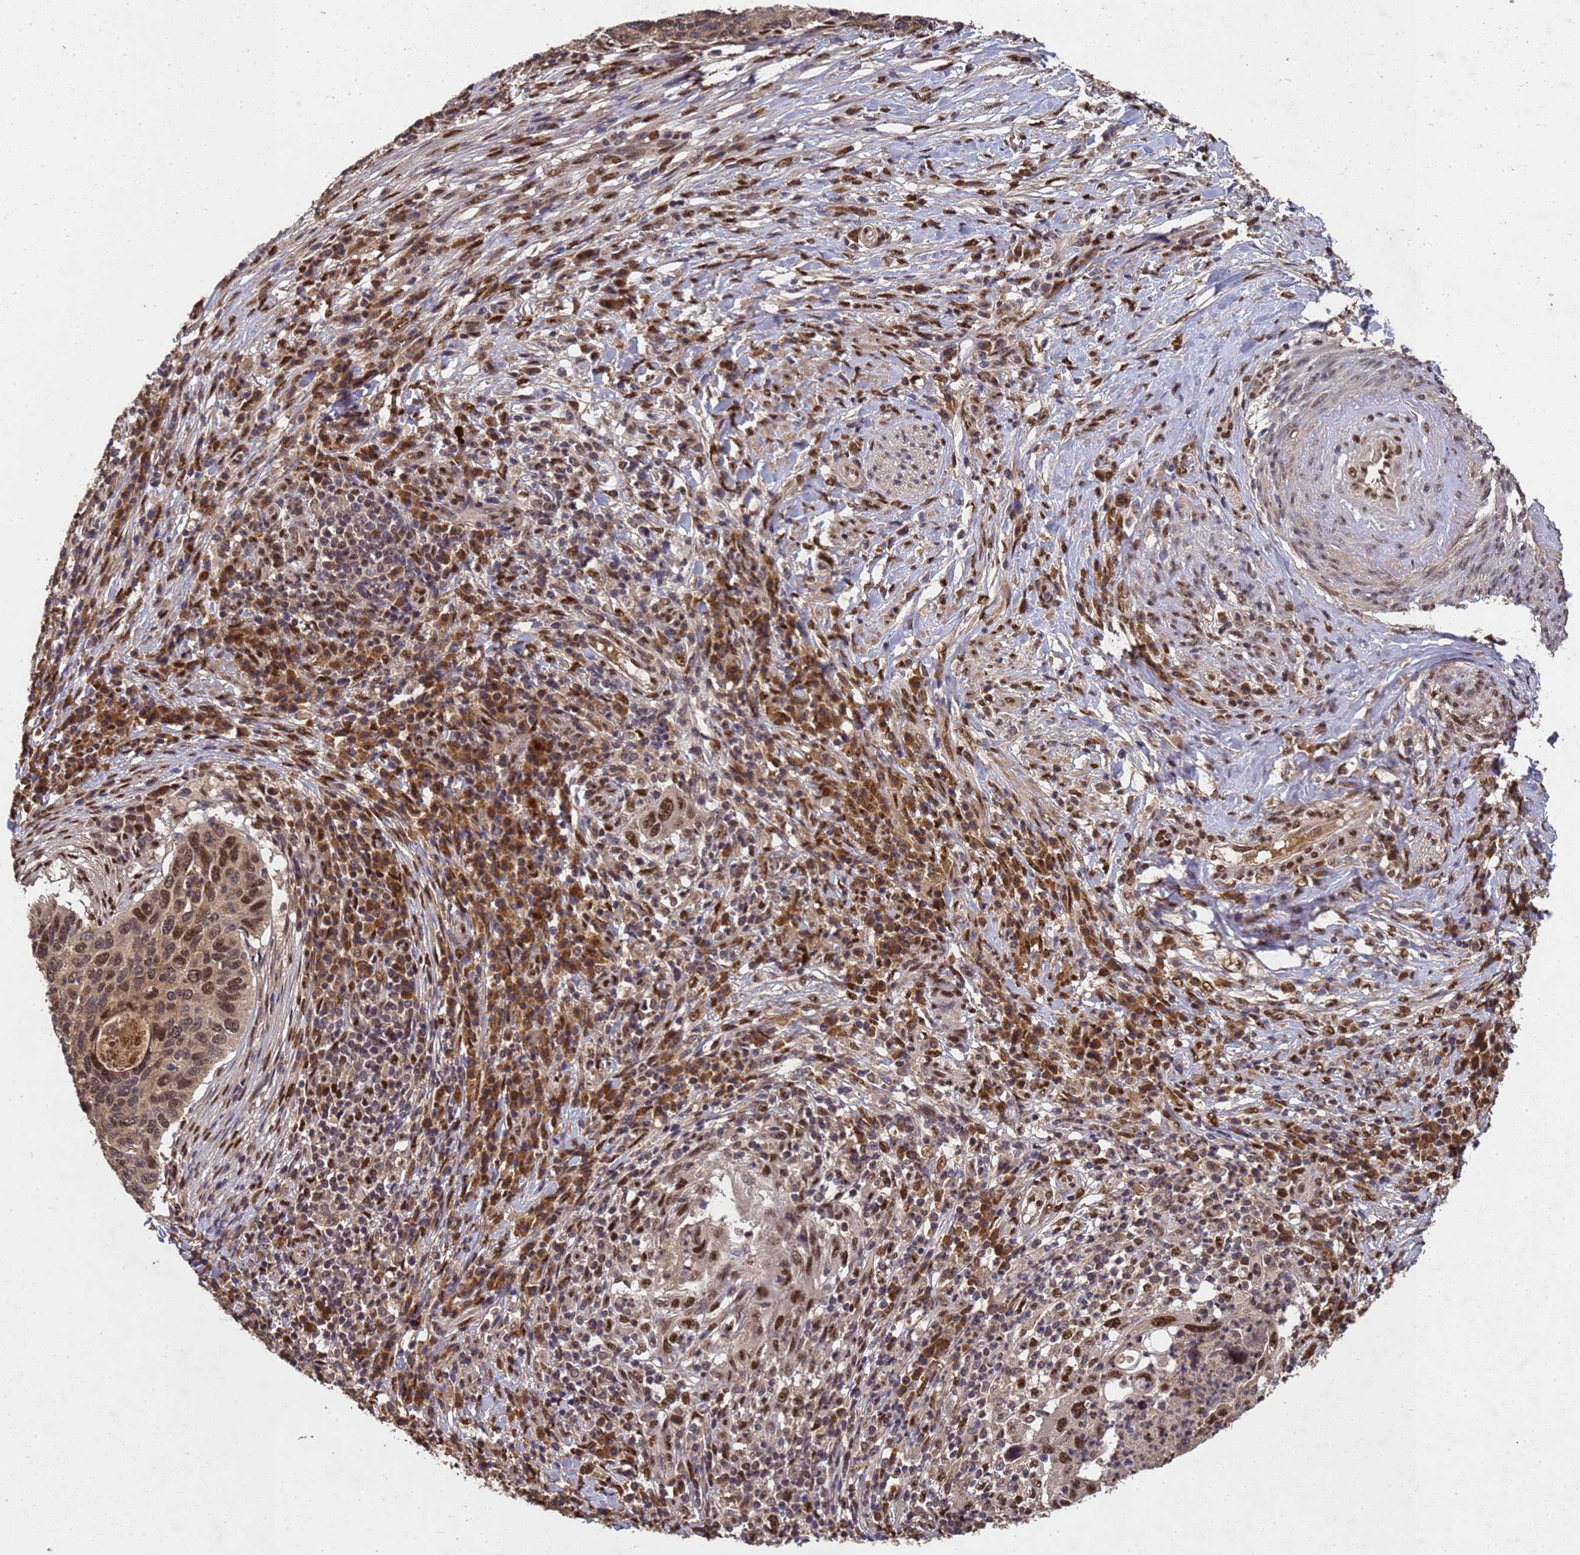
{"staining": {"intensity": "strong", "quantity": ">75%", "location": "nuclear"}, "tissue": "cervical cancer", "cell_type": "Tumor cells", "image_type": "cancer", "snomed": [{"axis": "morphology", "description": "Squamous cell carcinoma, NOS"}, {"axis": "topography", "description": "Cervix"}], "caption": "An immunohistochemistry image of tumor tissue is shown. Protein staining in brown labels strong nuclear positivity in squamous cell carcinoma (cervical) within tumor cells.", "gene": "SECISBP2", "patient": {"sex": "female", "age": 38}}